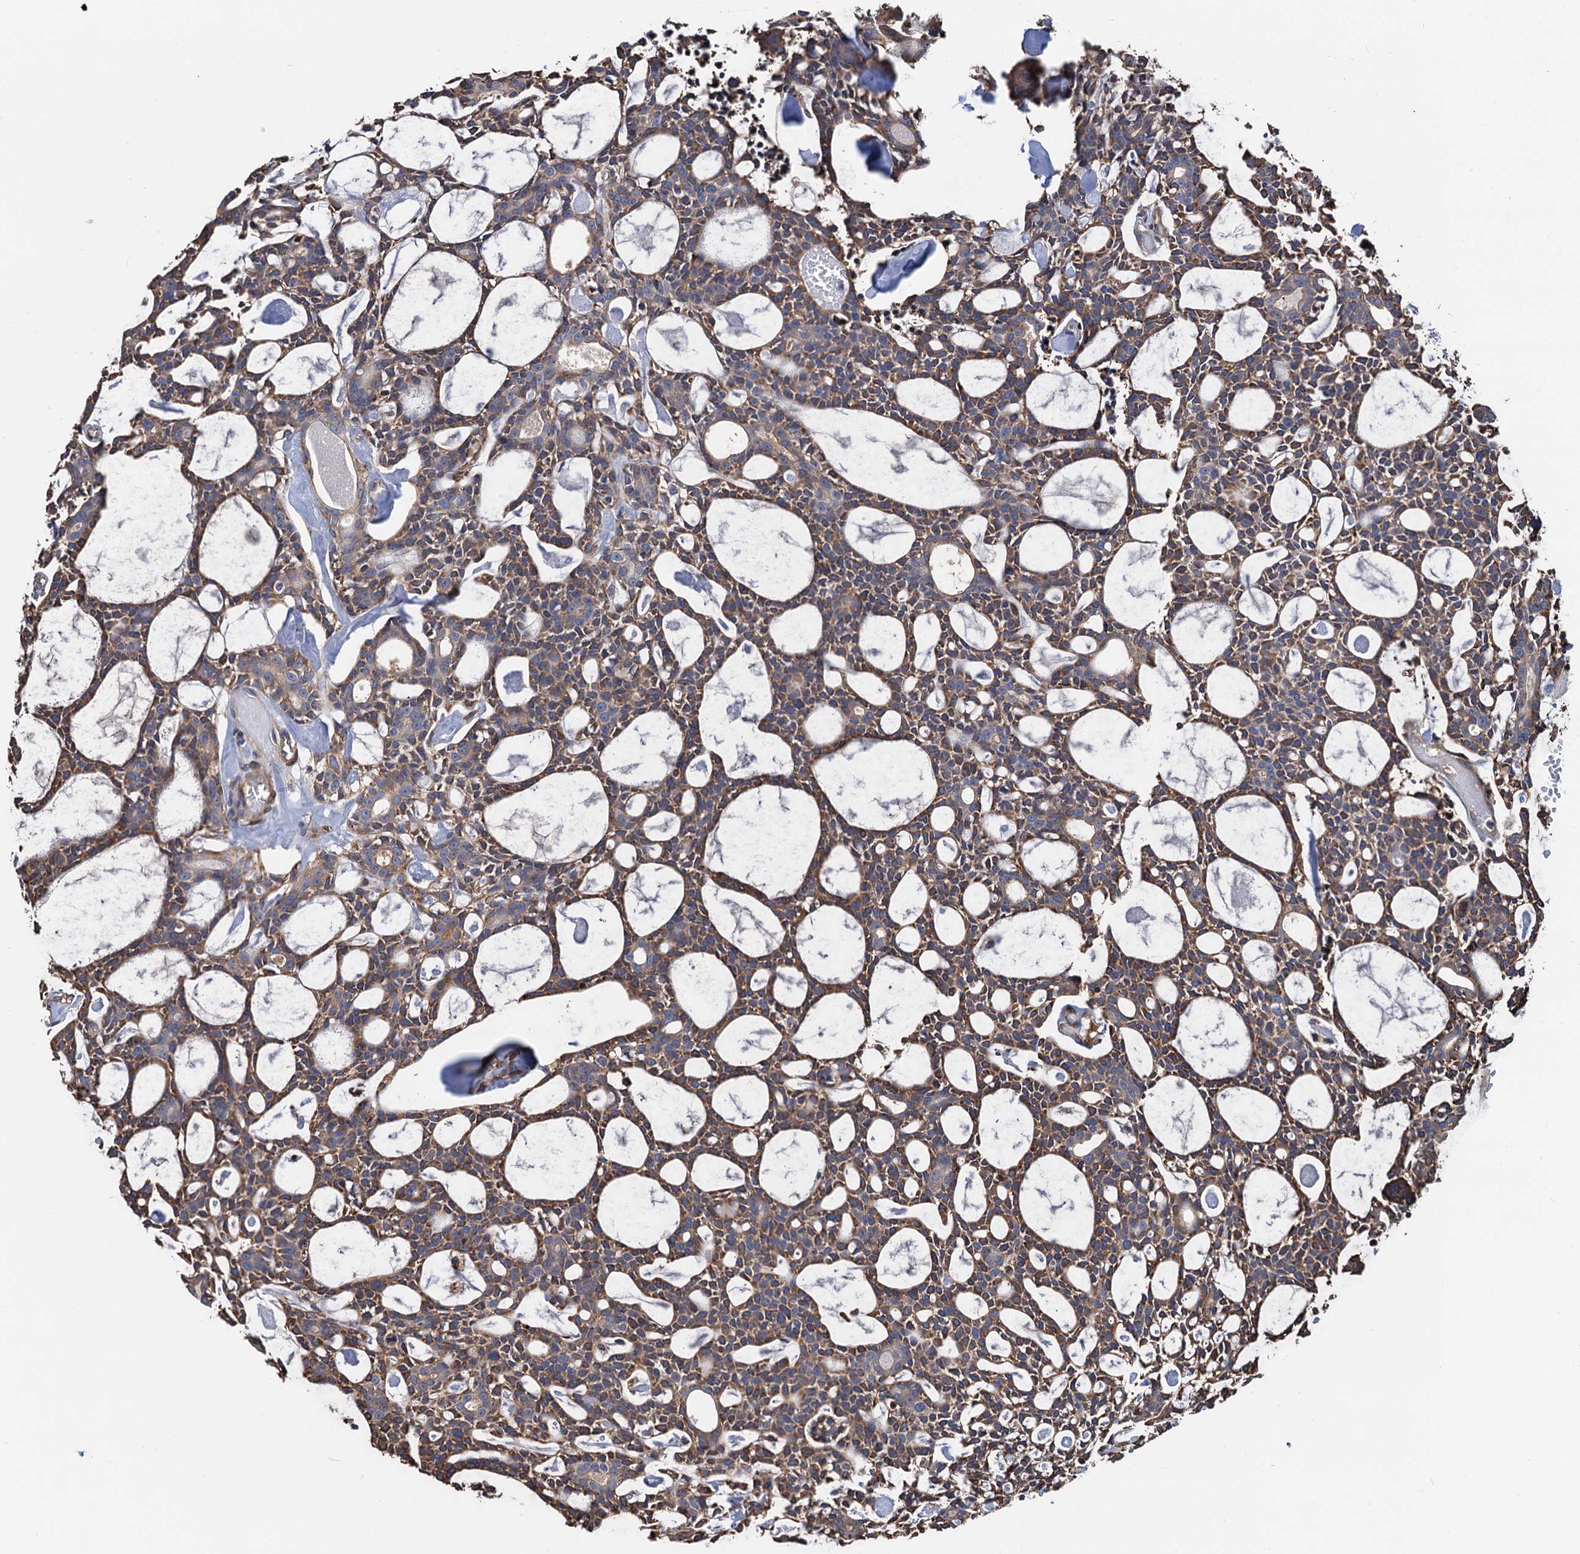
{"staining": {"intensity": "weak", "quantity": ">75%", "location": "cytoplasmic/membranous"}, "tissue": "head and neck cancer", "cell_type": "Tumor cells", "image_type": "cancer", "snomed": [{"axis": "morphology", "description": "Adenocarcinoma, NOS"}, {"axis": "topography", "description": "Salivary gland"}, {"axis": "topography", "description": "Head-Neck"}], "caption": "Human adenocarcinoma (head and neck) stained for a protein (brown) reveals weak cytoplasmic/membranous positive positivity in approximately >75% of tumor cells.", "gene": "CNNM1", "patient": {"sex": "male", "age": 55}}